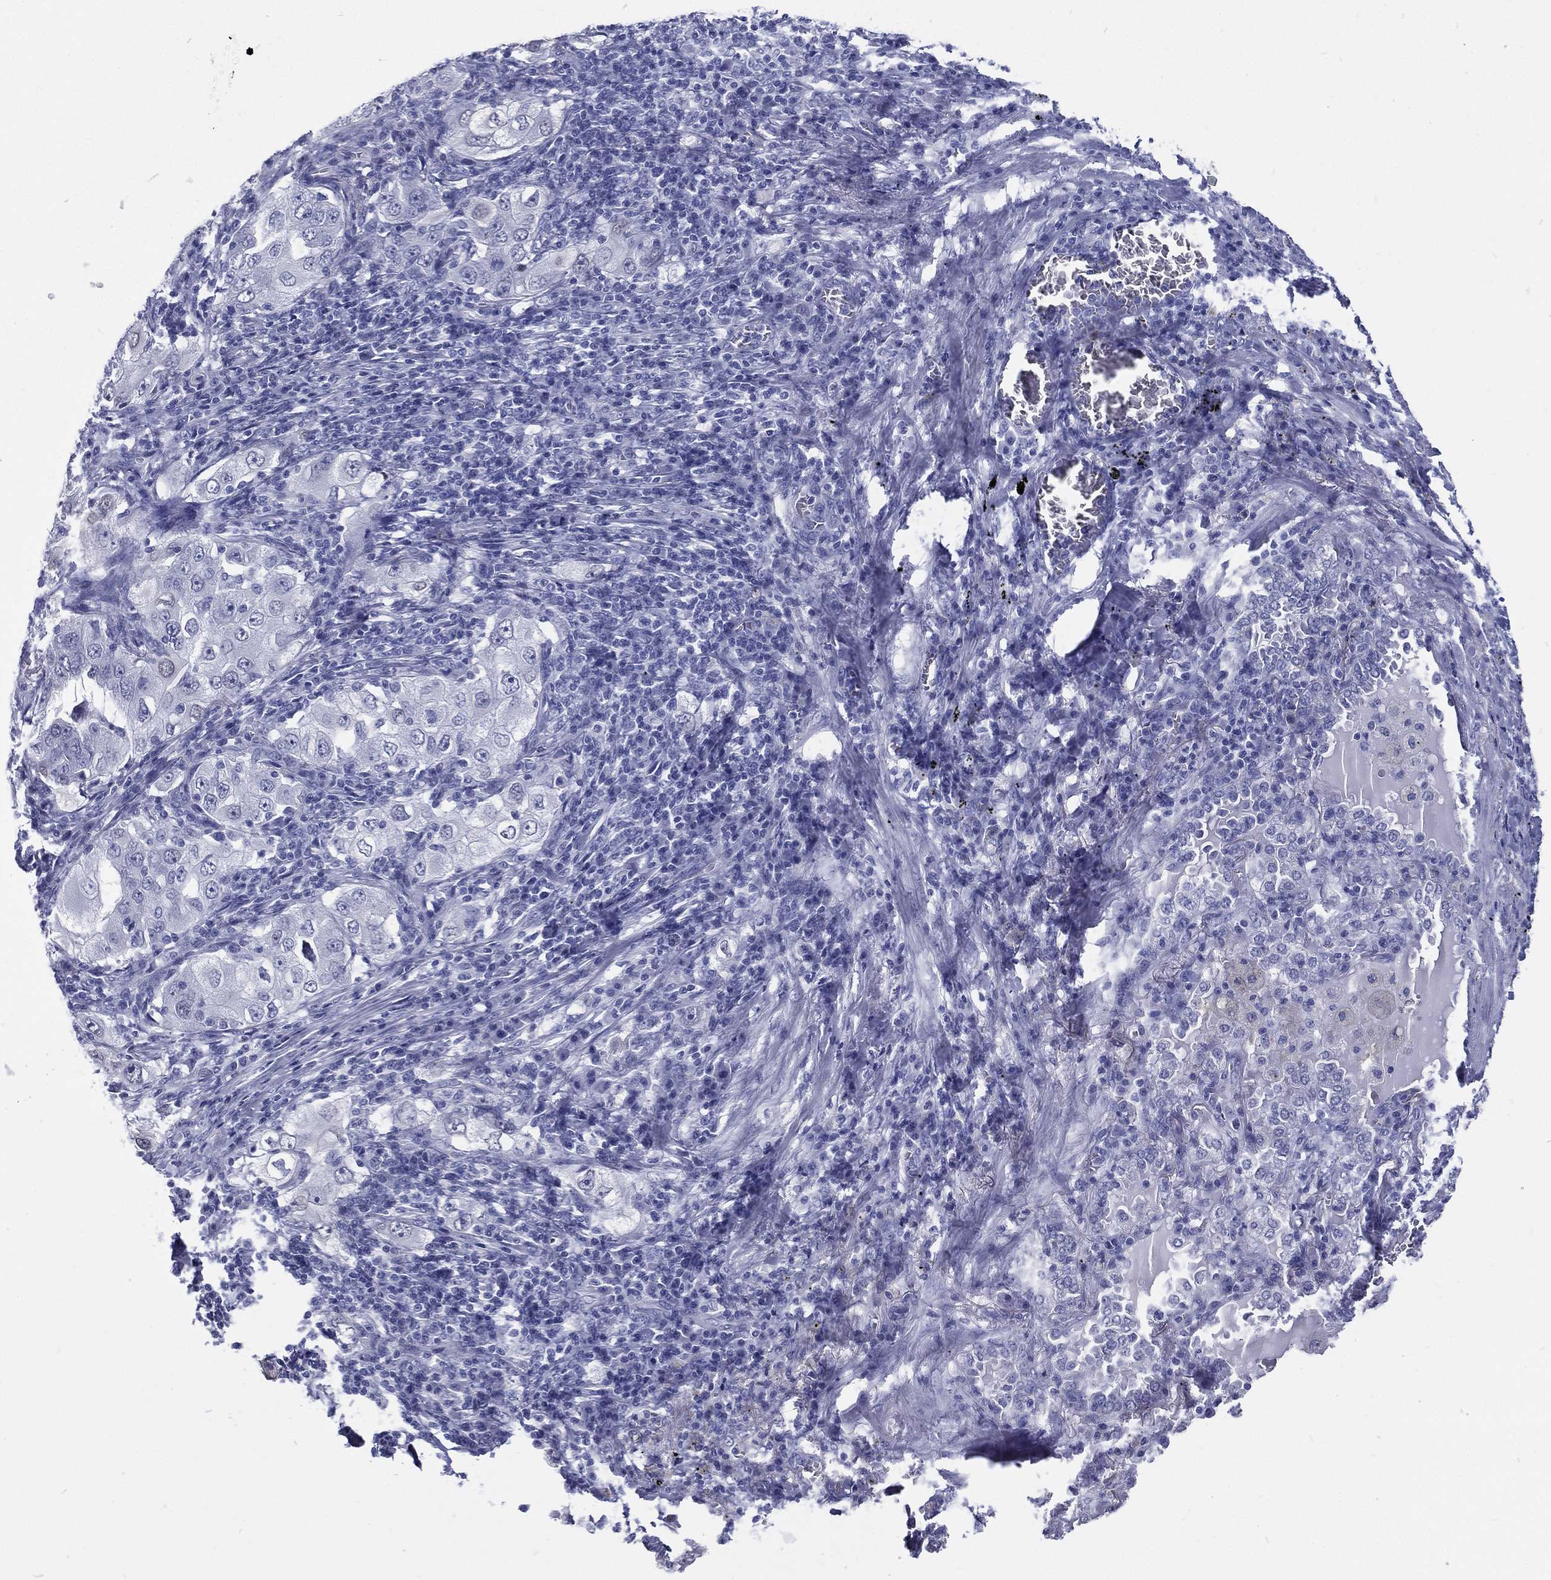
{"staining": {"intensity": "negative", "quantity": "none", "location": "none"}, "tissue": "lung cancer", "cell_type": "Tumor cells", "image_type": "cancer", "snomed": [{"axis": "morphology", "description": "Adenocarcinoma, NOS"}, {"axis": "topography", "description": "Lung"}], "caption": "Immunohistochemical staining of human lung adenocarcinoma shows no significant positivity in tumor cells.", "gene": "RSPH4A", "patient": {"sex": "female", "age": 61}}